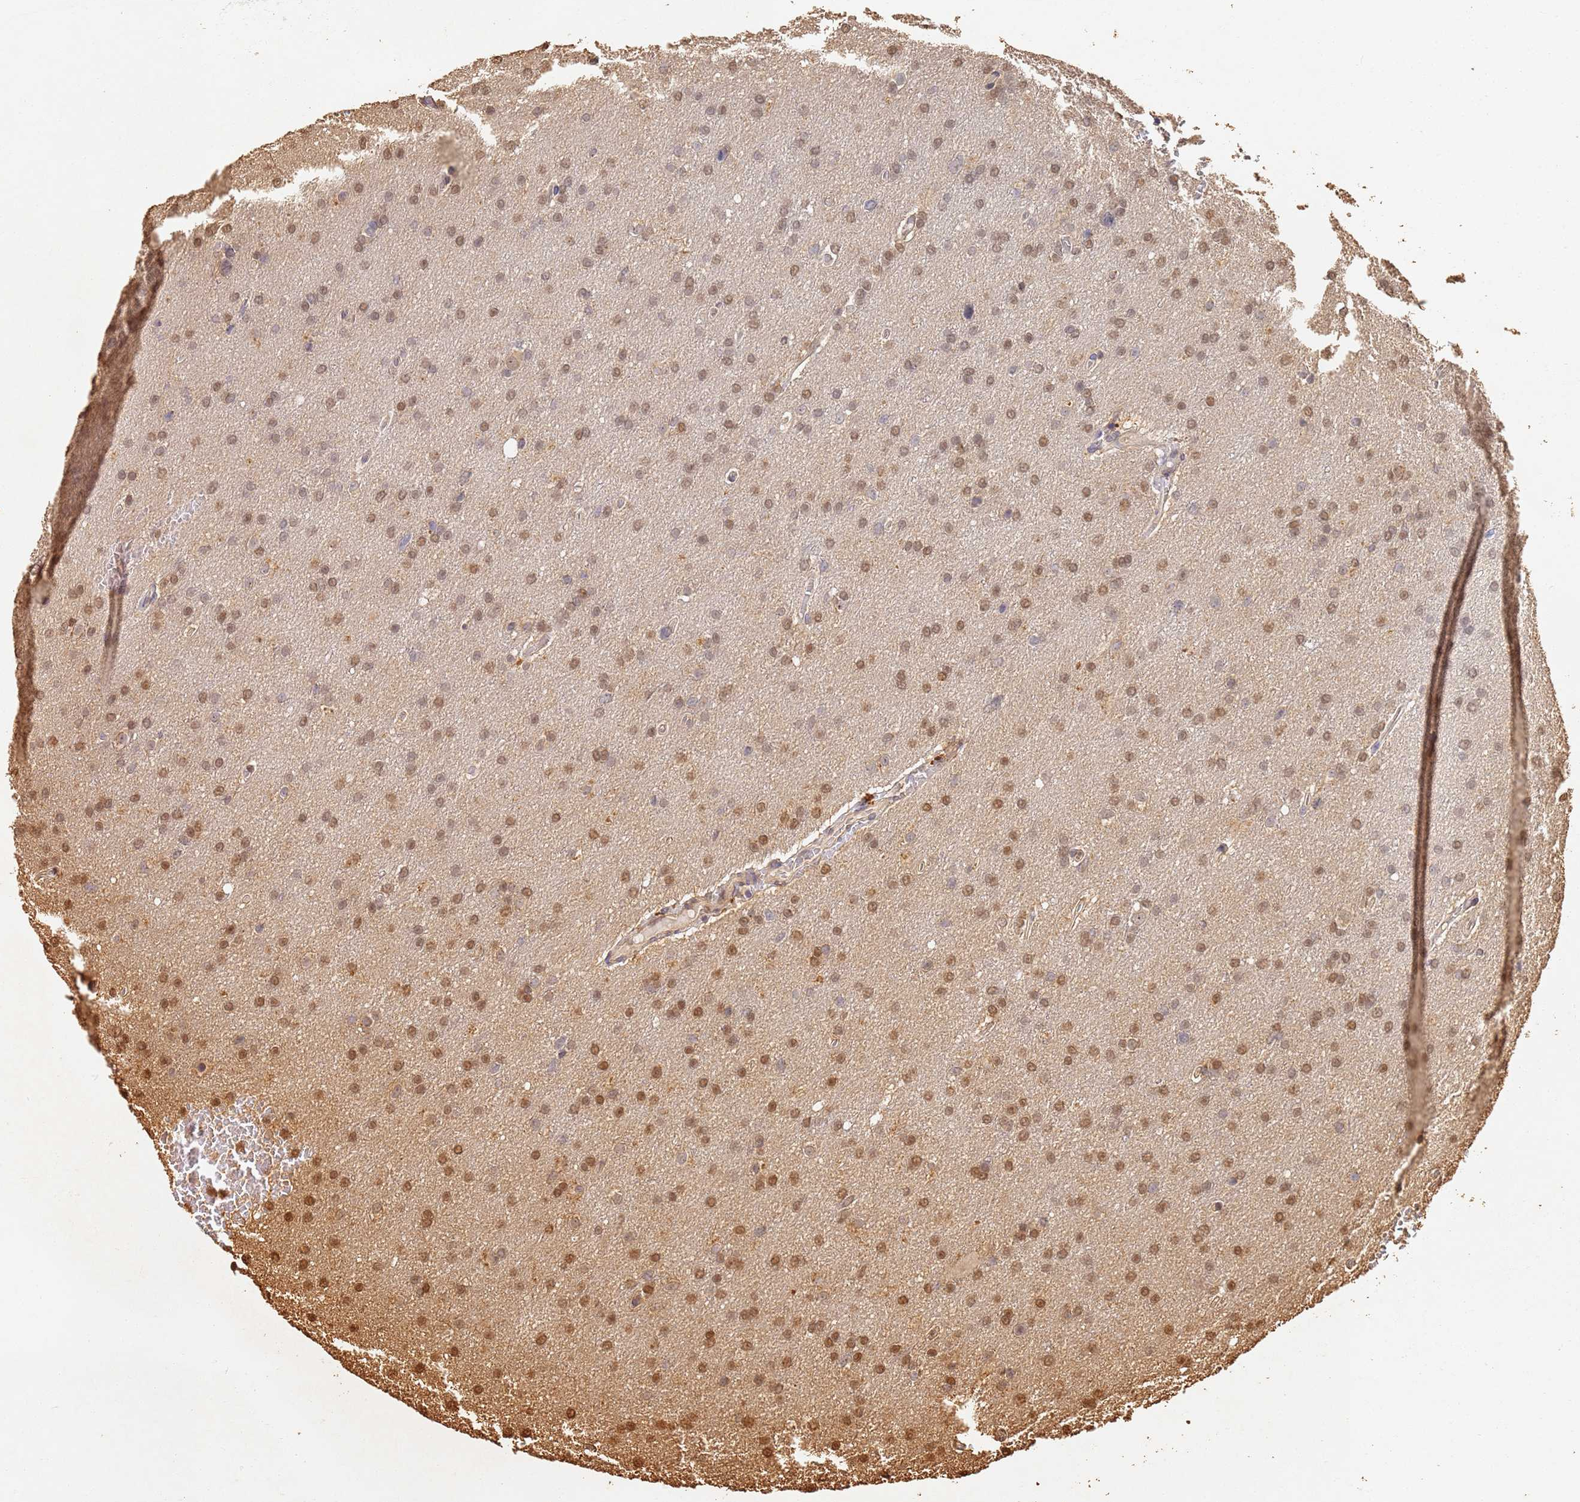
{"staining": {"intensity": "moderate", "quantity": ">75%", "location": "nuclear"}, "tissue": "glioma", "cell_type": "Tumor cells", "image_type": "cancer", "snomed": [{"axis": "morphology", "description": "Glioma, malignant, High grade"}, {"axis": "topography", "description": "Cerebral cortex"}], "caption": "An IHC histopathology image of tumor tissue is shown. Protein staining in brown labels moderate nuclear positivity in glioma within tumor cells. (DAB (3,3'-diaminobenzidine) IHC with brightfield microscopy, high magnification).", "gene": "JAK2", "patient": {"sex": "female", "age": 36}}